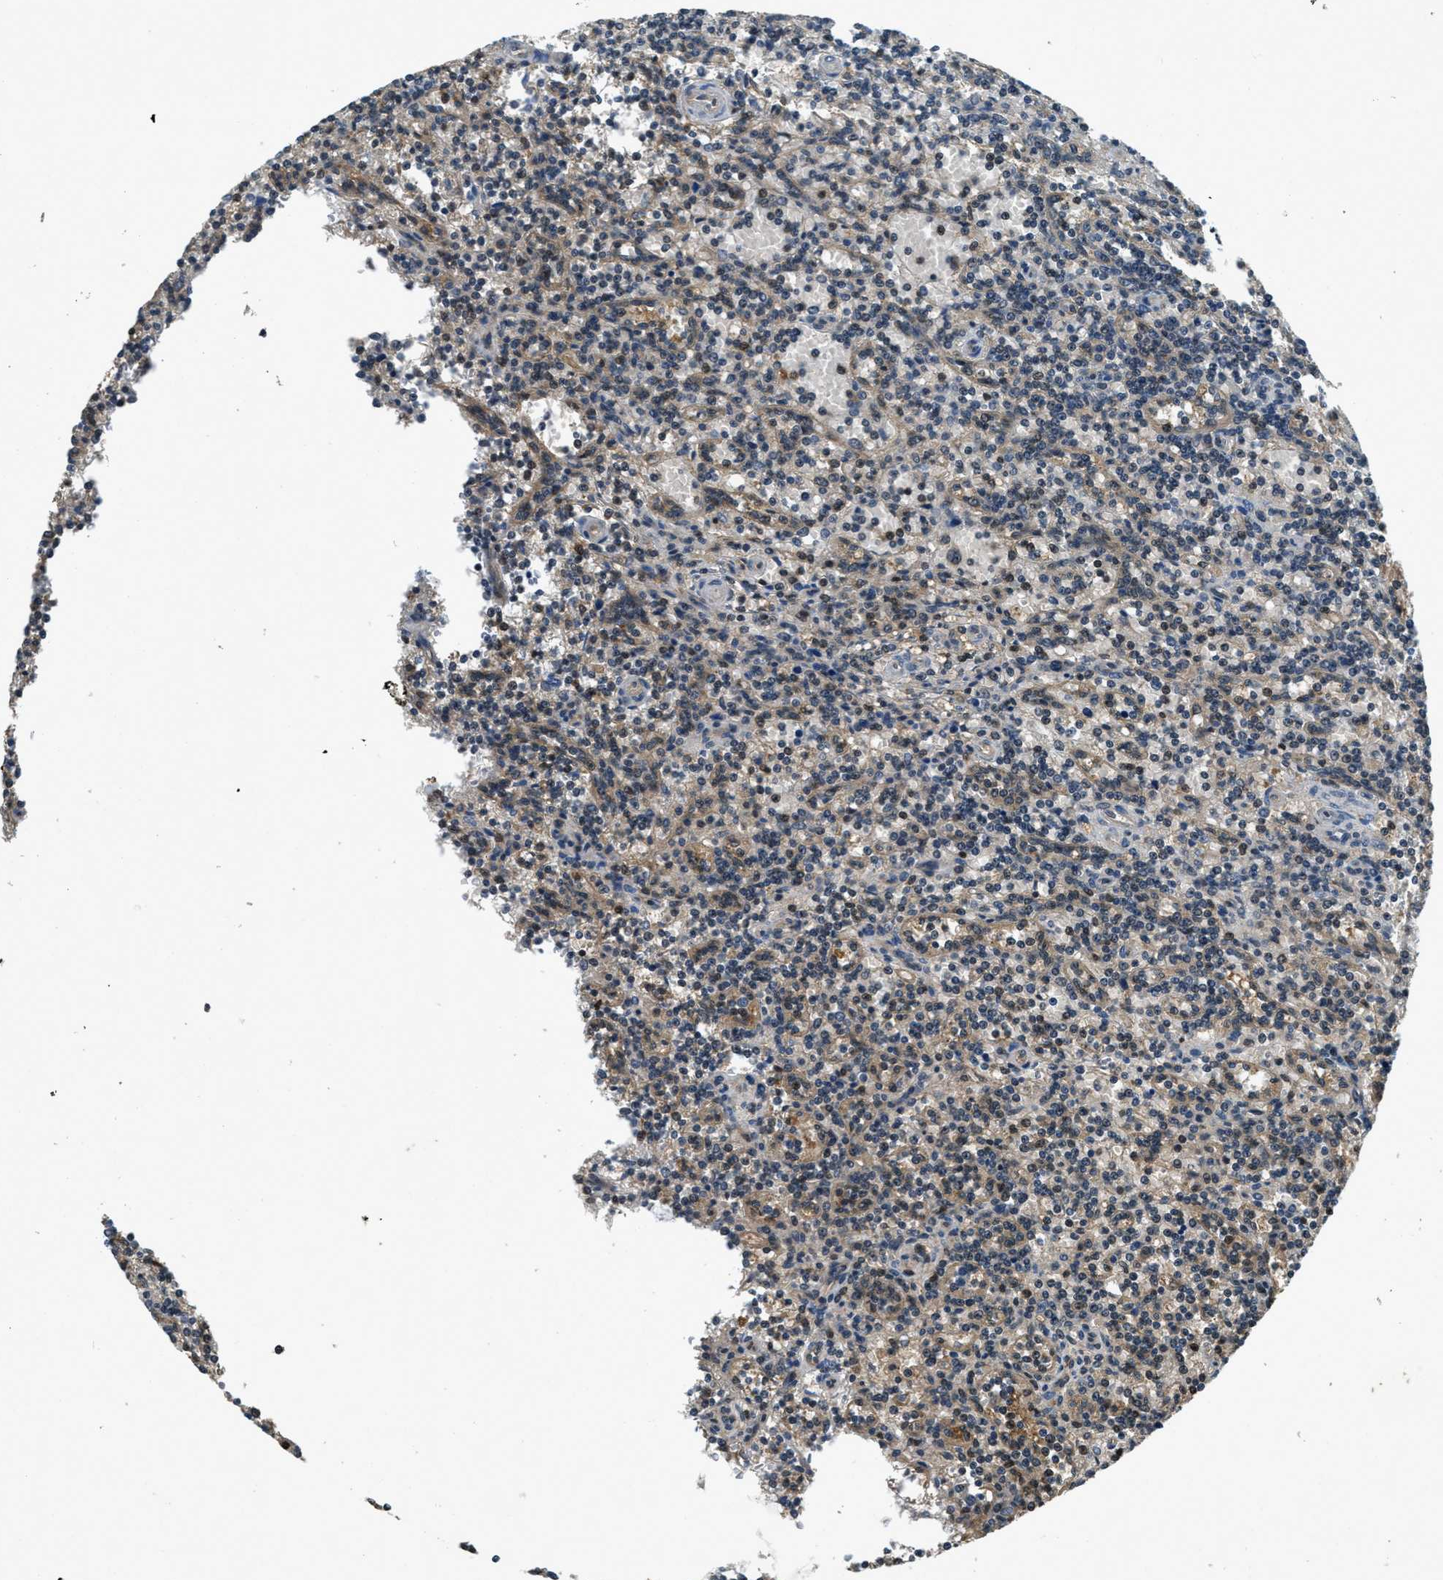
{"staining": {"intensity": "weak", "quantity": "<25%", "location": "cytoplasmic/membranous"}, "tissue": "lymphoma", "cell_type": "Tumor cells", "image_type": "cancer", "snomed": [{"axis": "morphology", "description": "Malignant lymphoma, non-Hodgkin's type, Low grade"}, {"axis": "topography", "description": "Spleen"}], "caption": "DAB (3,3'-diaminobenzidine) immunohistochemical staining of low-grade malignant lymphoma, non-Hodgkin's type displays no significant staining in tumor cells.", "gene": "DUSP6", "patient": {"sex": "male", "age": 73}}